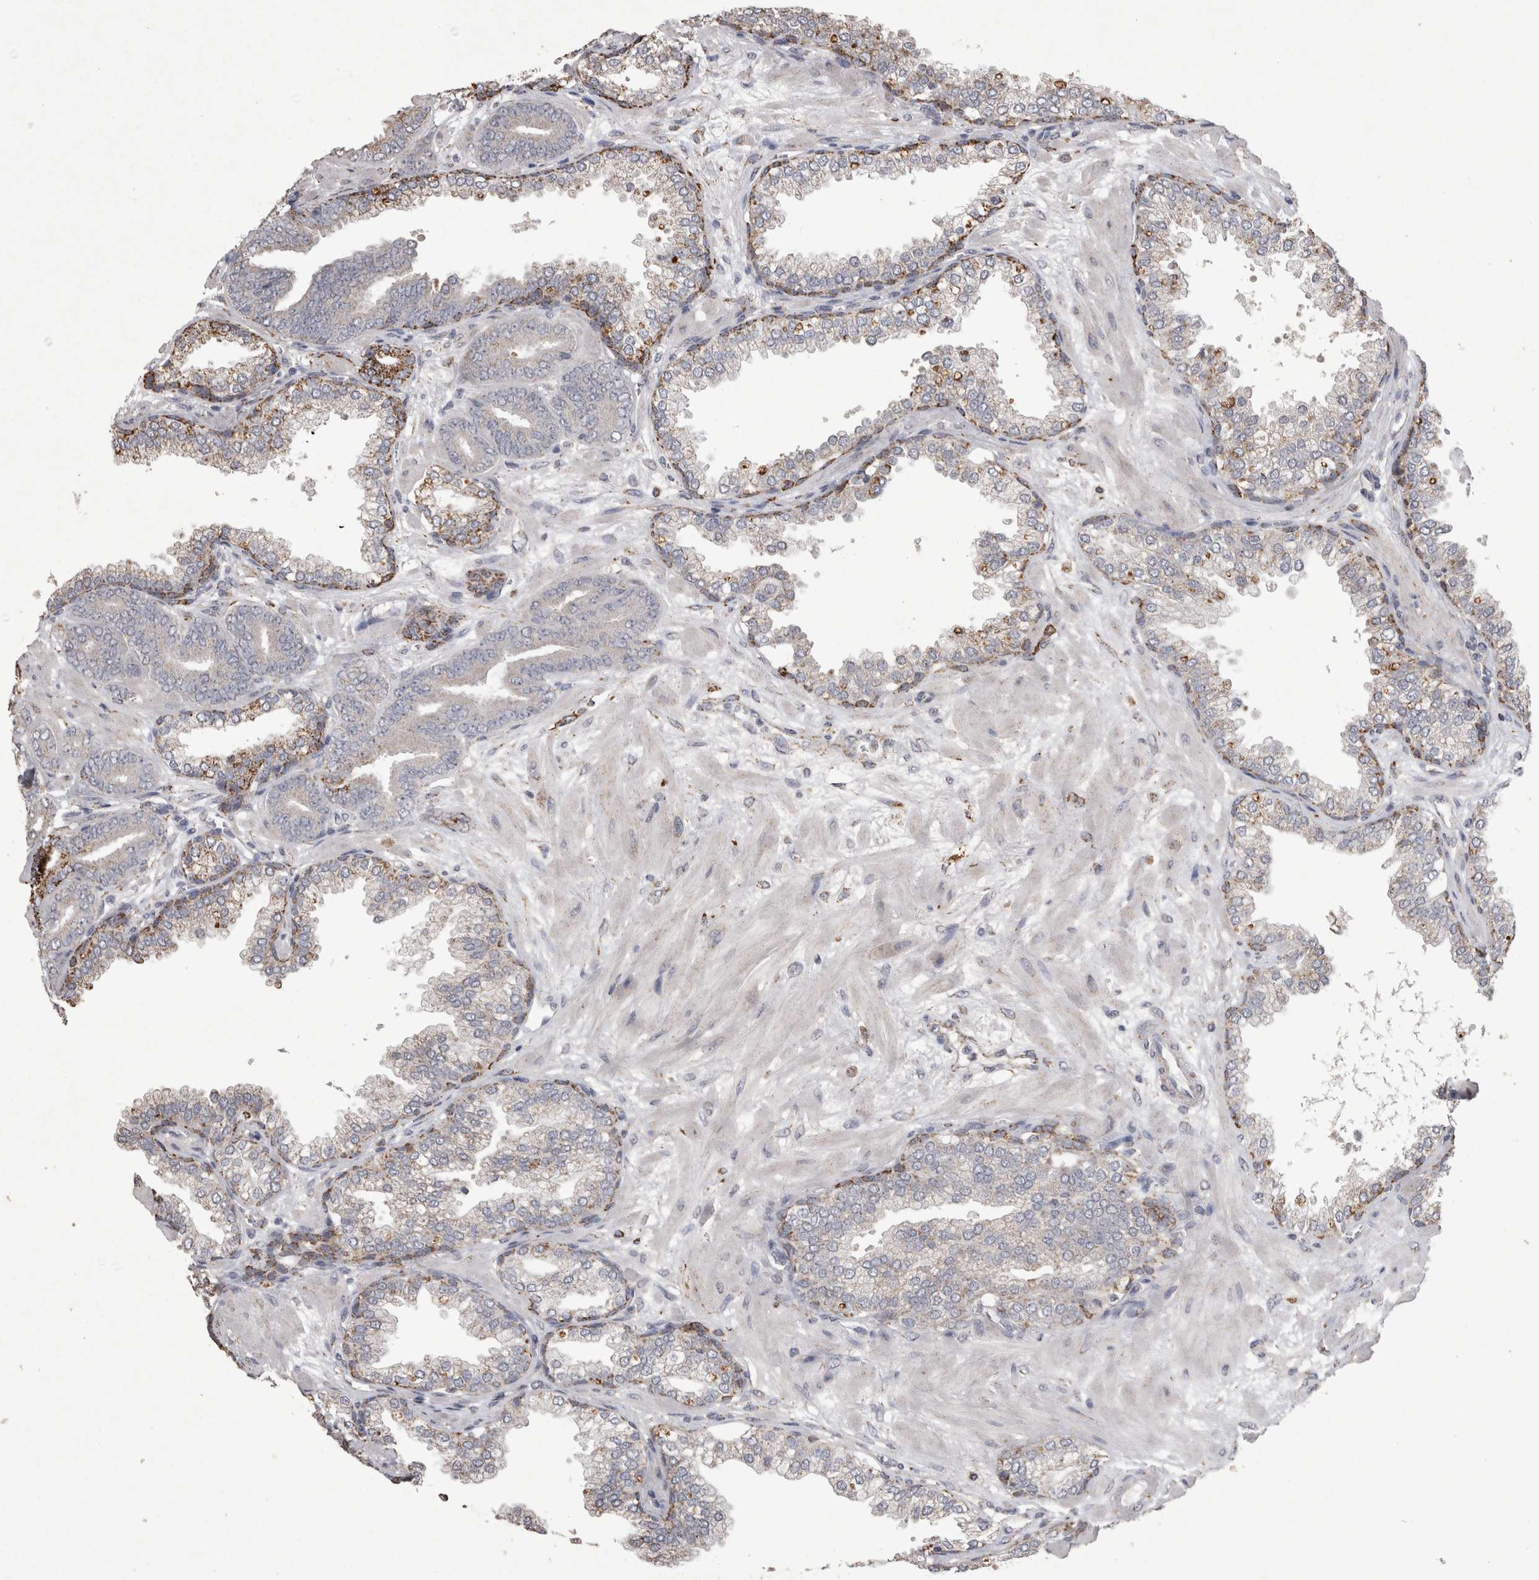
{"staining": {"intensity": "negative", "quantity": "none", "location": "none"}, "tissue": "prostate cancer", "cell_type": "Tumor cells", "image_type": "cancer", "snomed": [{"axis": "morphology", "description": "Adenocarcinoma, Low grade"}, {"axis": "topography", "description": "Prostate"}], "caption": "Immunohistochemistry image of neoplastic tissue: low-grade adenocarcinoma (prostate) stained with DAB (3,3'-diaminobenzidine) demonstrates no significant protein positivity in tumor cells.", "gene": "DKK3", "patient": {"sex": "male", "age": 62}}